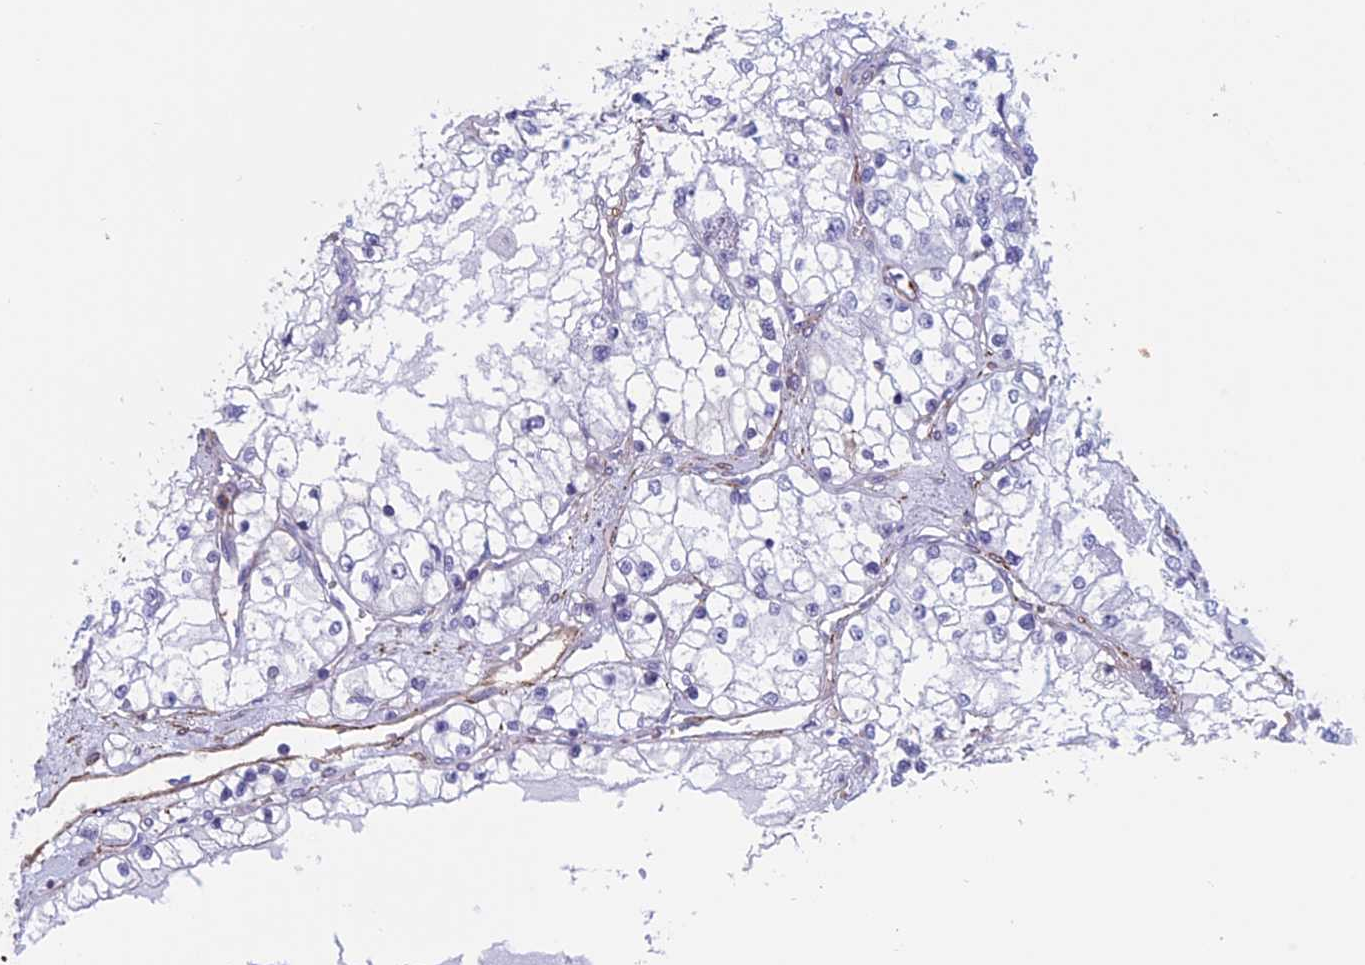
{"staining": {"intensity": "negative", "quantity": "none", "location": "none"}, "tissue": "renal cancer", "cell_type": "Tumor cells", "image_type": "cancer", "snomed": [{"axis": "morphology", "description": "Adenocarcinoma, NOS"}, {"axis": "topography", "description": "Kidney"}], "caption": "High magnification brightfield microscopy of renal cancer (adenocarcinoma) stained with DAB (brown) and counterstained with hematoxylin (blue): tumor cells show no significant staining.", "gene": "ANGPTL2", "patient": {"sex": "male", "age": 68}}